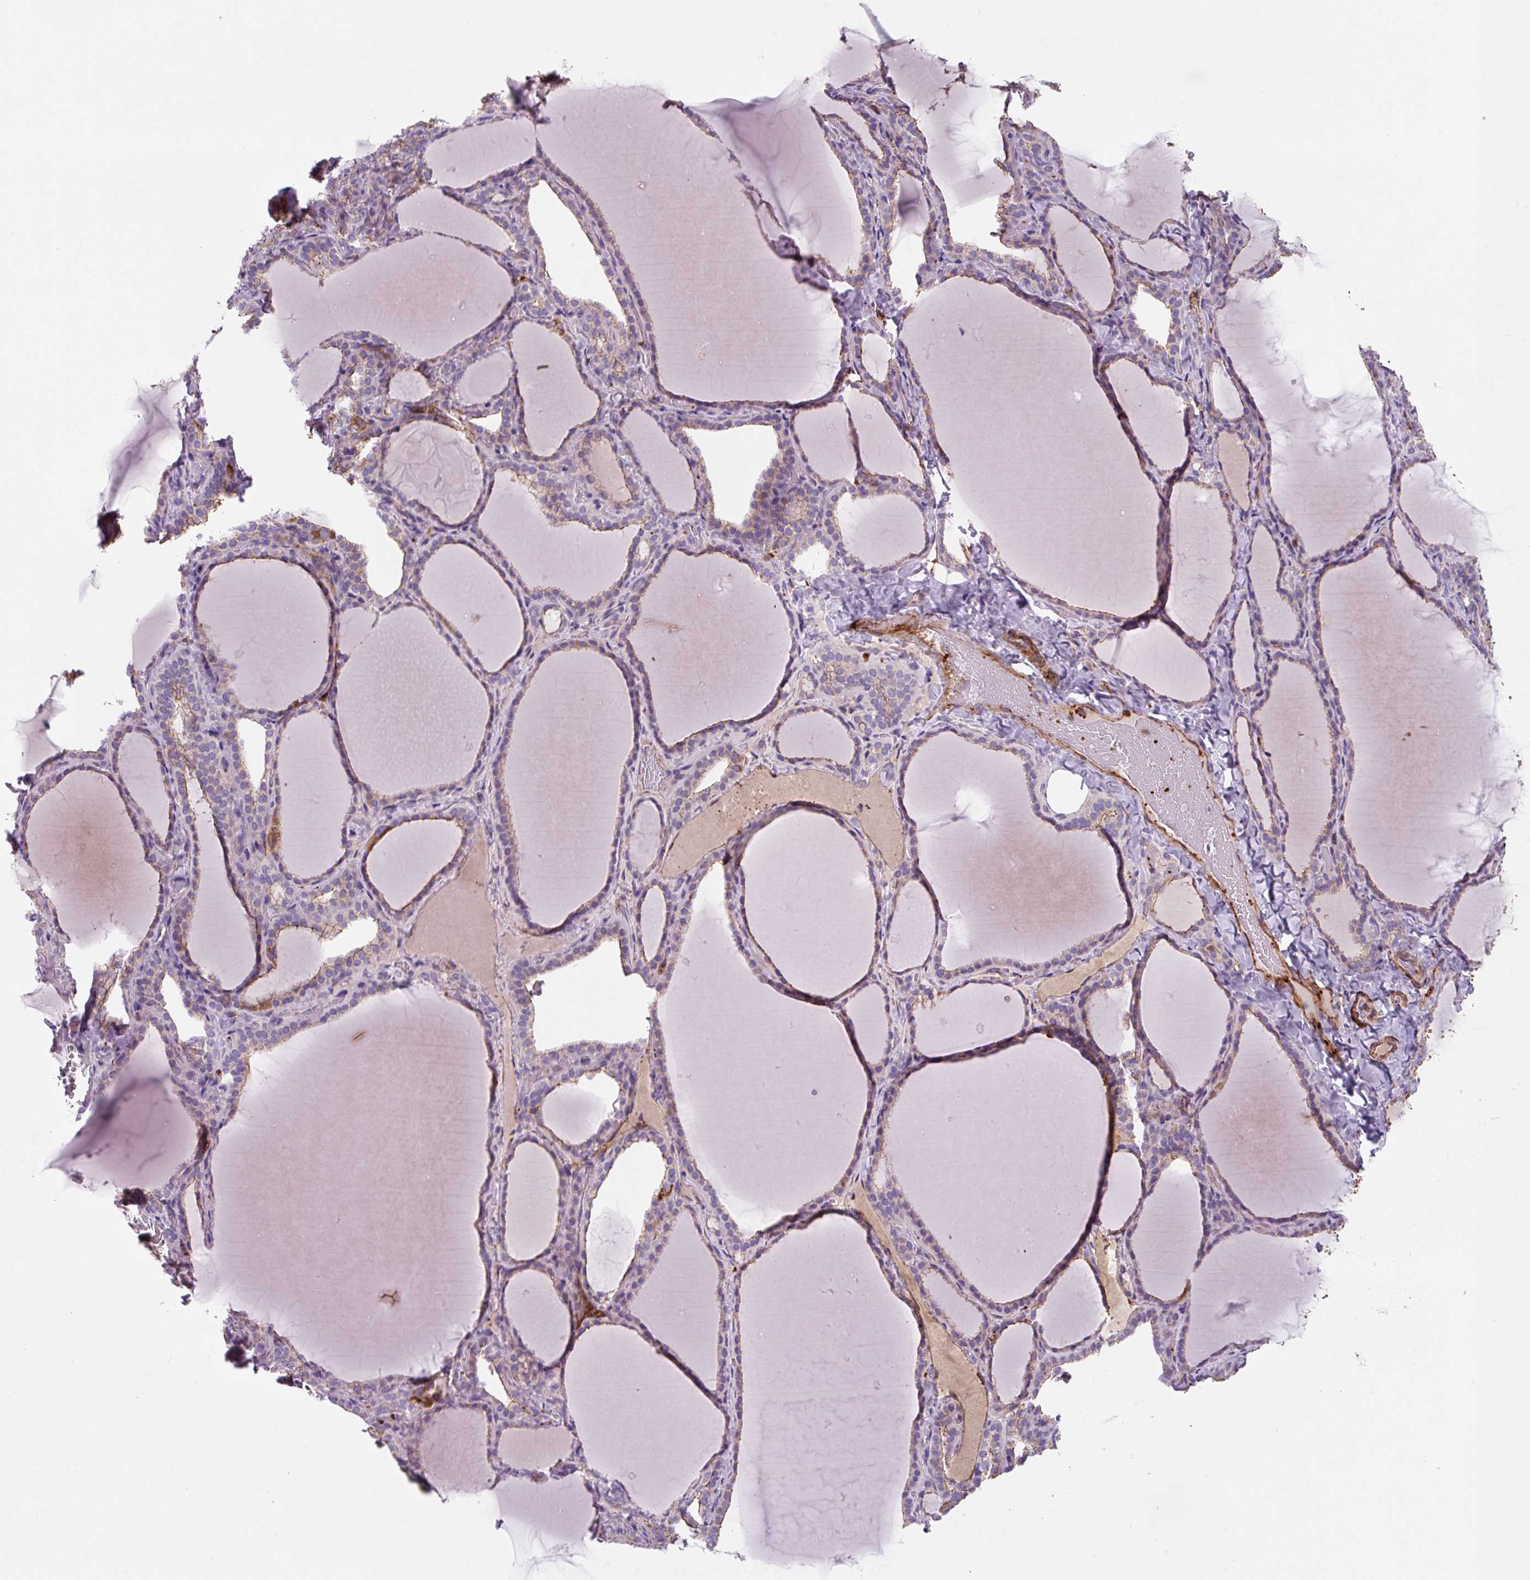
{"staining": {"intensity": "weak", "quantity": "<25%", "location": "cytoplasmic/membranous"}, "tissue": "thyroid gland", "cell_type": "Glandular cells", "image_type": "normal", "snomed": [{"axis": "morphology", "description": "Normal tissue, NOS"}, {"axis": "topography", "description": "Thyroid gland"}], "caption": "IHC of unremarkable human thyroid gland reveals no positivity in glandular cells. (DAB (3,3'-diaminobenzidine) immunohistochemistry visualized using brightfield microscopy, high magnification).", "gene": "DHFR2", "patient": {"sex": "female", "age": 22}}